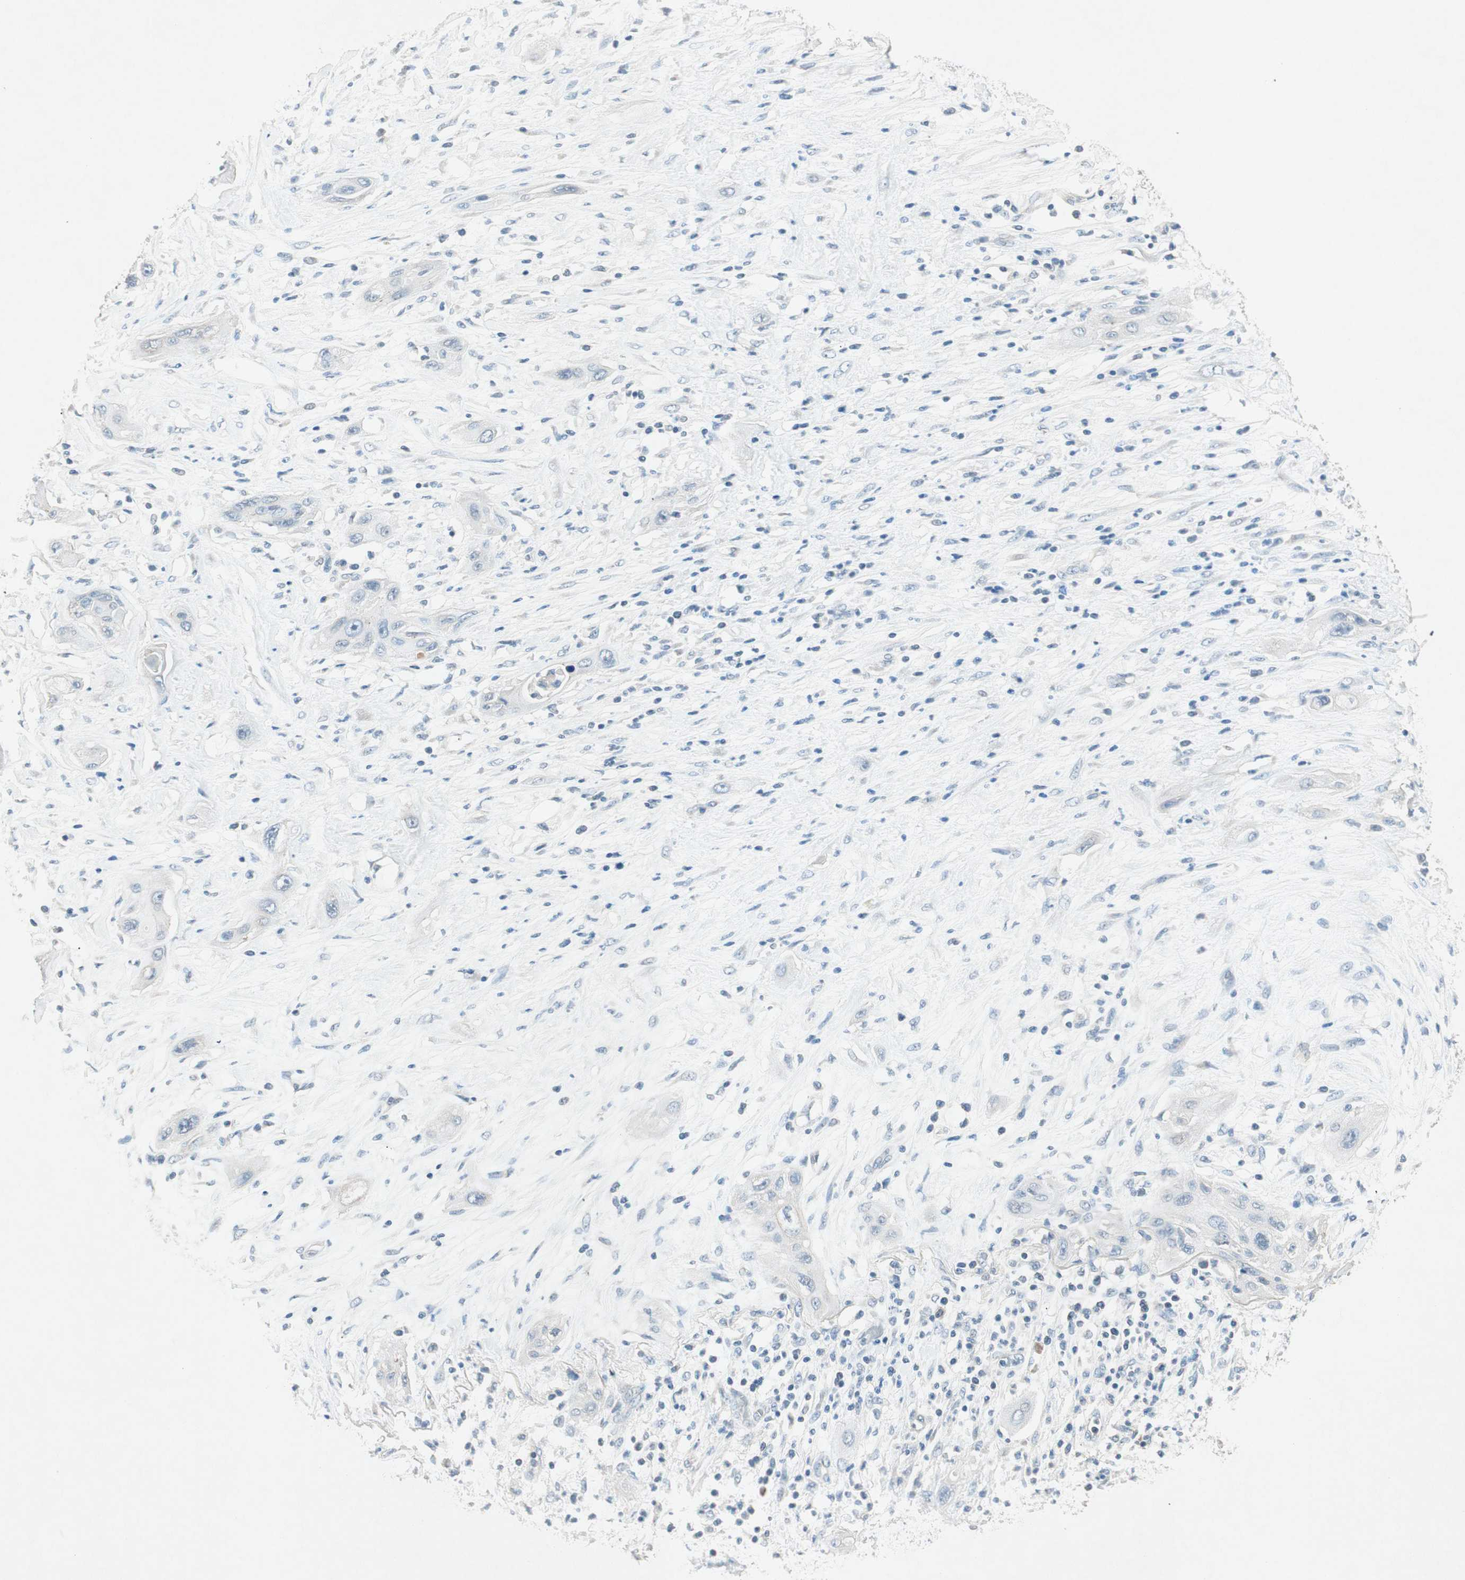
{"staining": {"intensity": "negative", "quantity": "none", "location": "none"}, "tissue": "lung cancer", "cell_type": "Tumor cells", "image_type": "cancer", "snomed": [{"axis": "morphology", "description": "Squamous cell carcinoma, NOS"}, {"axis": "topography", "description": "Lung"}], "caption": "Immunohistochemistry image of lung squamous cell carcinoma stained for a protein (brown), which demonstrates no positivity in tumor cells.", "gene": "NKAIN1", "patient": {"sex": "female", "age": 47}}